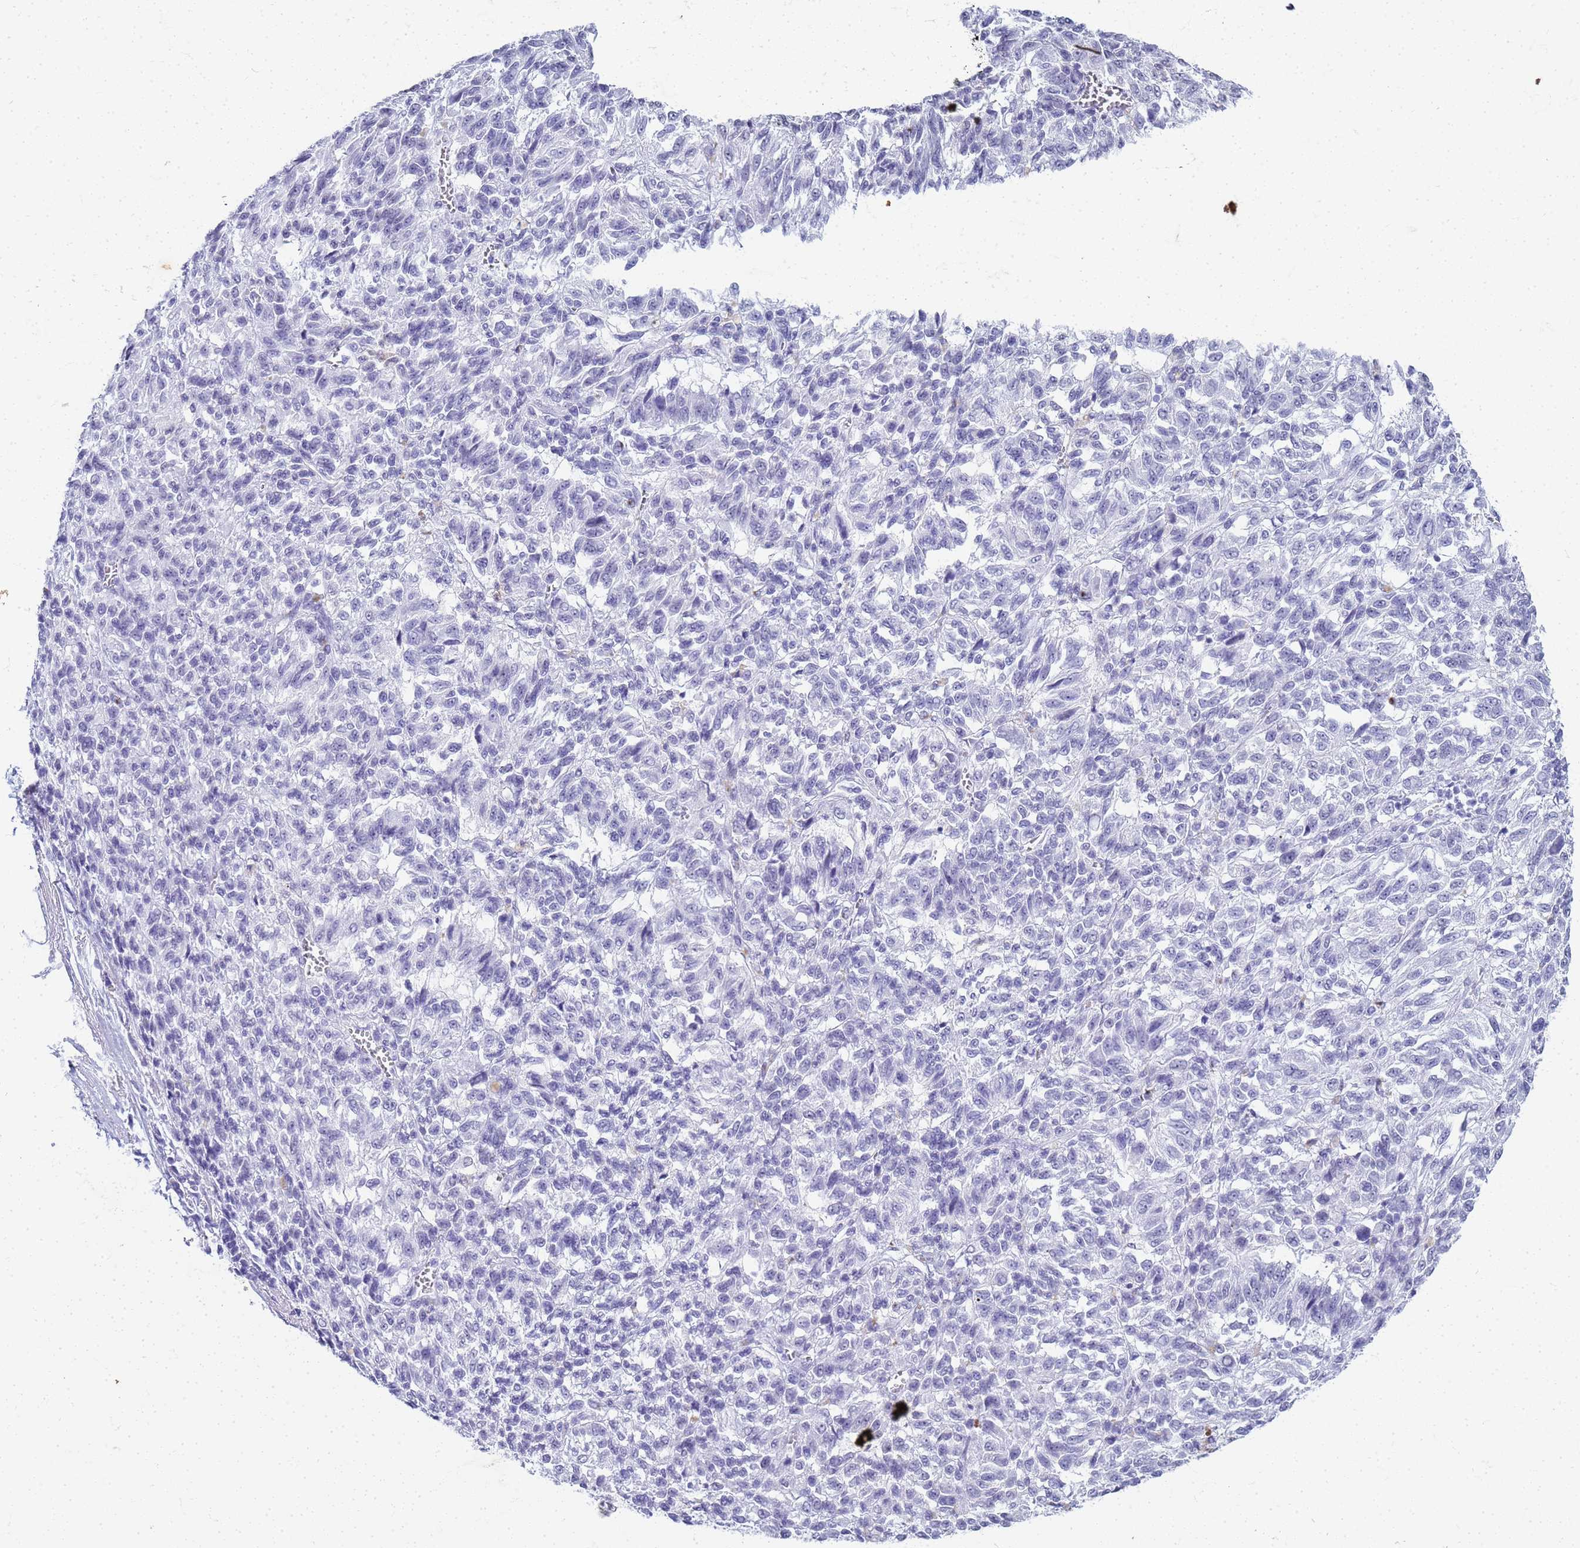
{"staining": {"intensity": "negative", "quantity": "none", "location": "none"}, "tissue": "melanoma", "cell_type": "Tumor cells", "image_type": "cancer", "snomed": [{"axis": "morphology", "description": "Malignant melanoma, Metastatic site"}, {"axis": "topography", "description": "Lung"}], "caption": "Melanoma was stained to show a protein in brown. There is no significant expression in tumor cells.", "gene": "SLC7A9", "patient": {"sex": "male", "age": 64}}